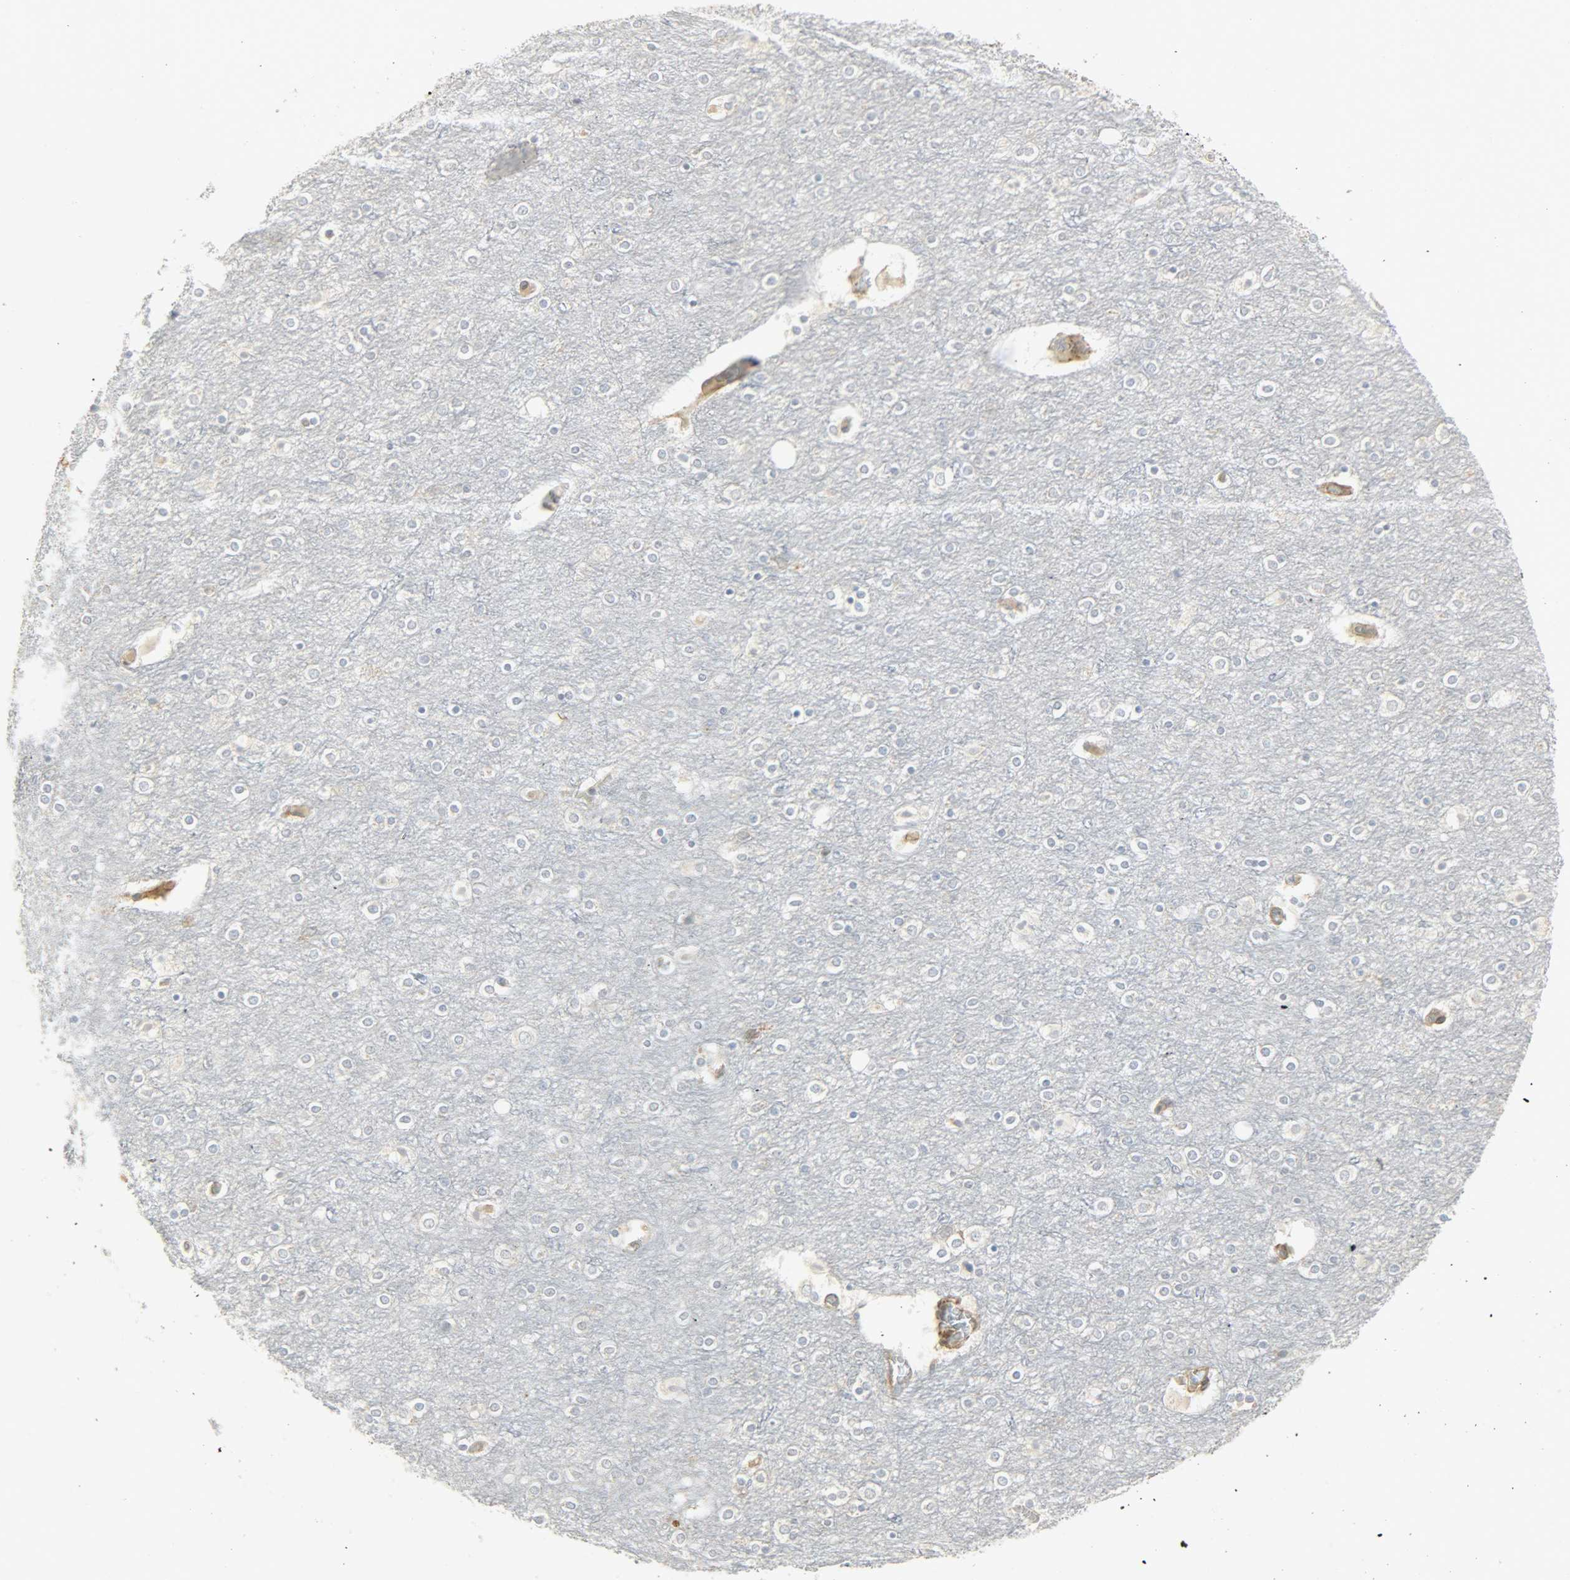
{"staining": {"intensity": "weak", "quantity": ">75%", "location": "cytoplasmic/membranous"}, "tissue": "cerebral cortex", "cell_type": "Endothelial cells", "image_type": "normal", "snomed": [{"axis": "morphology", "description": "Normal tissue, NOS"}, {"axis": "topography", "description": "Cerebral cortex"}], "caption": "The micrograph exhibits immunohistochemical staining of benign cerebral cortex. There is weak cytoplasmic/membranous positivity is present in about >75% of endothelial cells. Nuclei are stained in blue.", "gene": "ENPEP", "patient": {"sex": "female", "age": 54}}